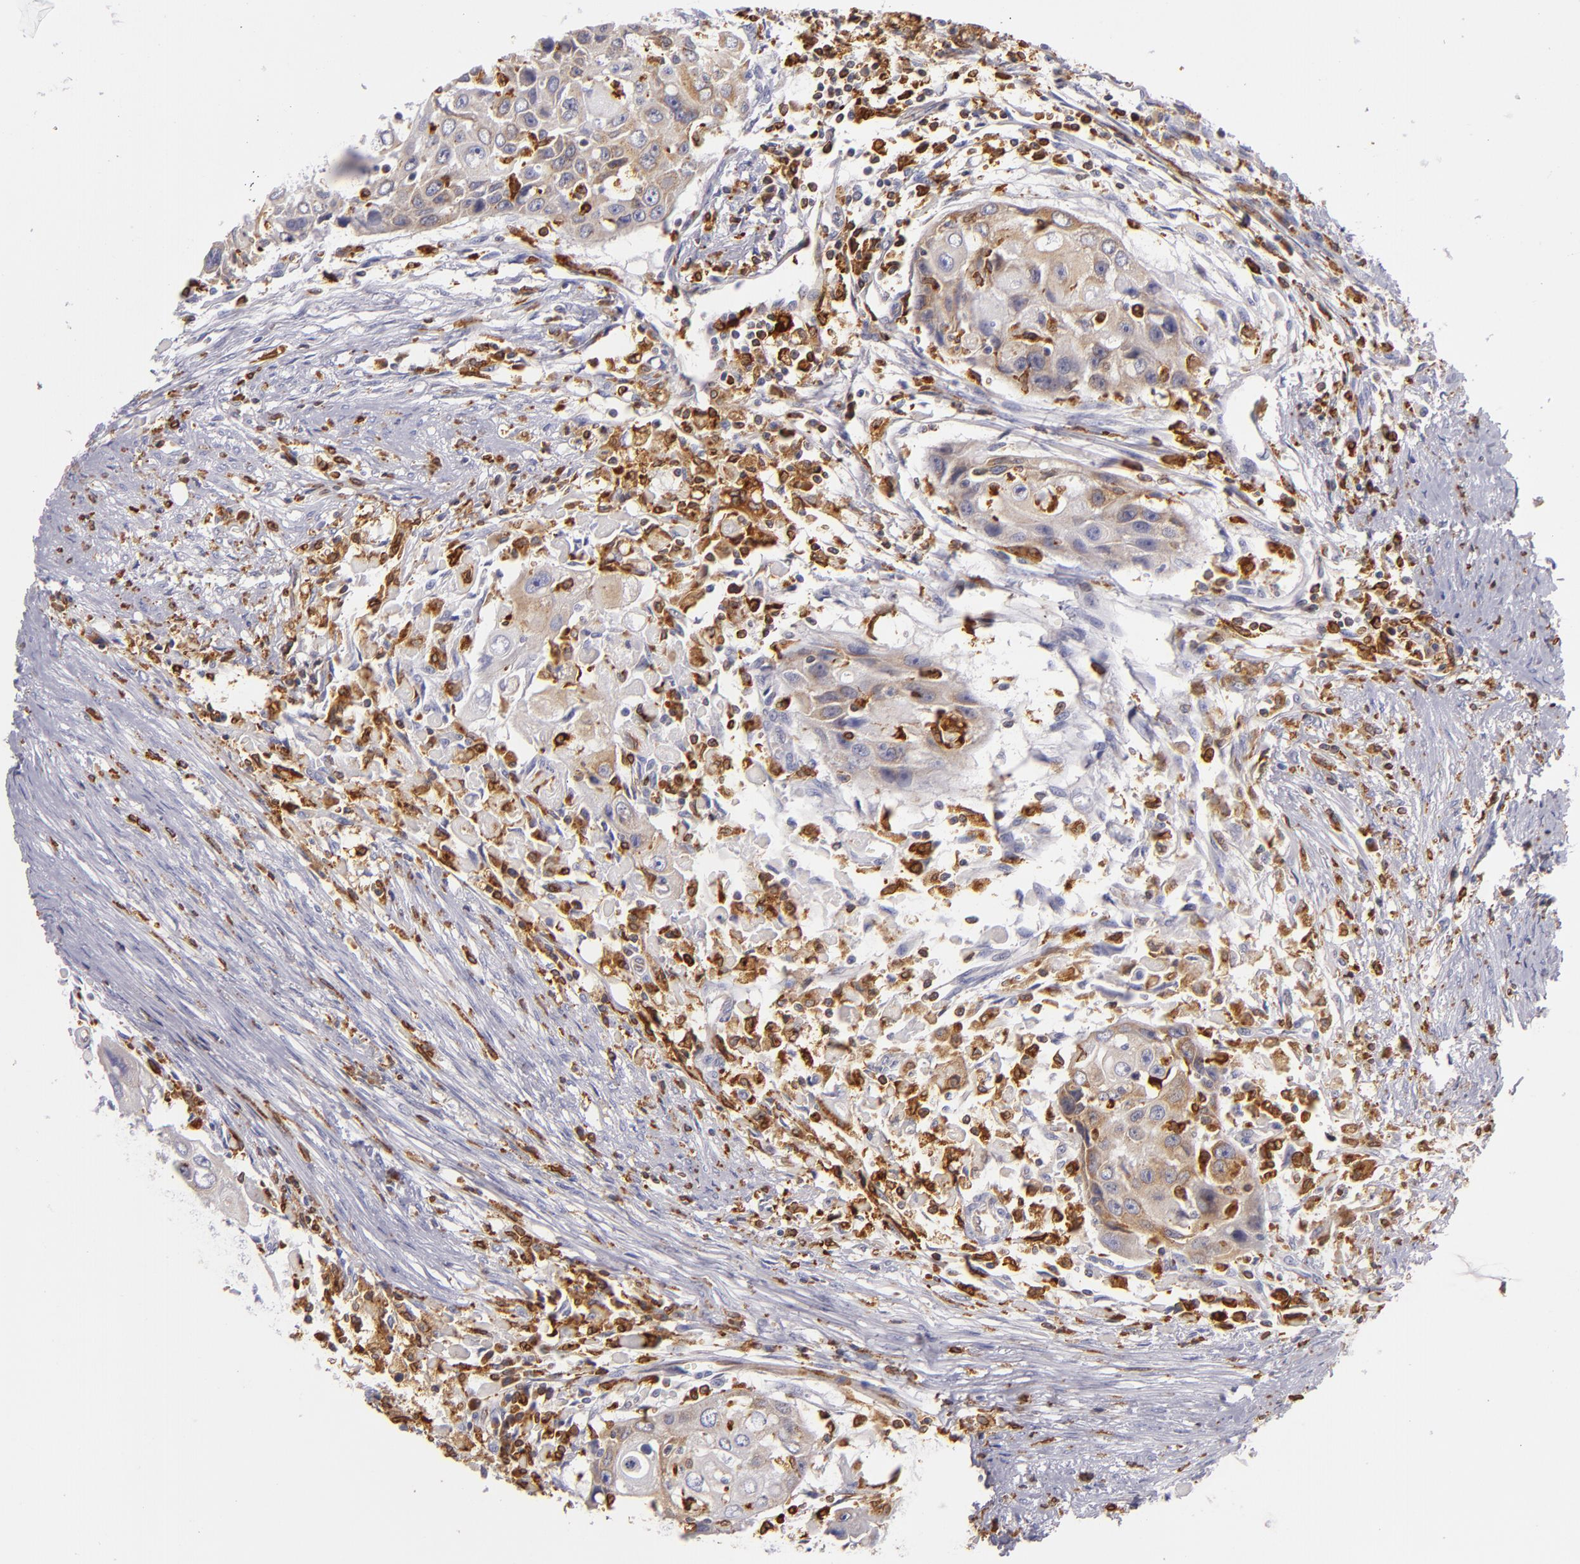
{"staining": {"intensity": "moderate", "quantity": "25%-75%", "location": "cytoplasmic/membranous"}, "tissue": "head and neck cancer", "cell_type": "Tumor cells", "image_type": "cancer", "snomed": [{"axis": "morphology", "description": "Squamous cell carcinoma, NOS"}, {"axis": "topography", "description": "Head-Neck"}], "caption": "Protein expression analysis of human head and neck cancer reveals moderate cytoplasmic/membranous staining in about 25%-75% of tumor cells.", "gene": "CD74", "patient": {"sex": "male", "age": 64}}